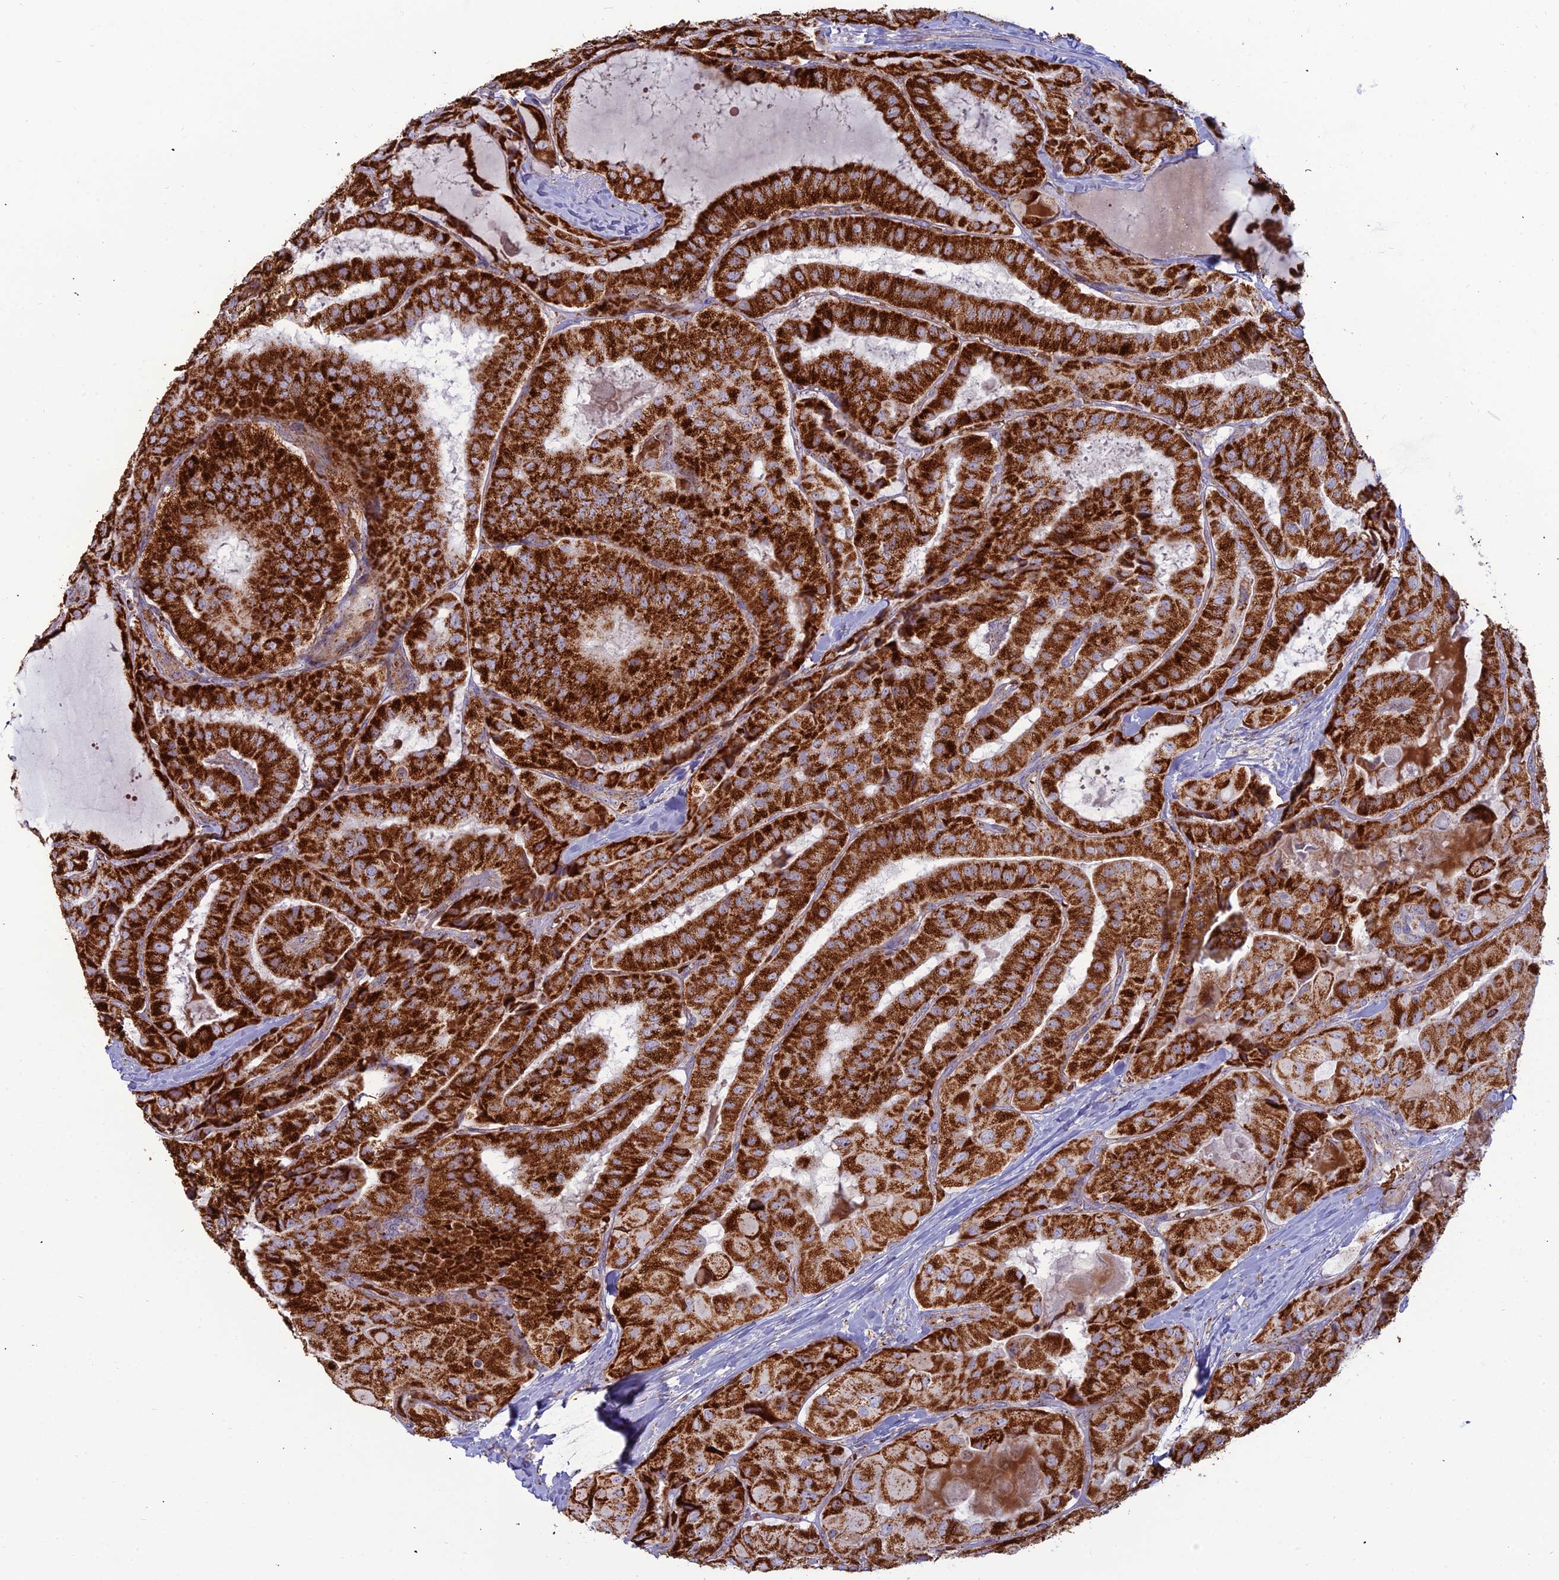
{"staining": {"intensity": "strong", "quantity": ">75%", "location": "cytoplasmic/membranous"}, "tissue": "thyroid cancer", "cell_type": "Tumor cells", "image_type": "cancer", "snomed": [{"axis": "morphology", "description": "Normal tissue, NOS"}, {"axis": "morphology", "description": "Papillary adenocarcinoma, NOS"}, {"axis": "topography", "description": "Thyroid gland"}], "caption": "Immunohistochemistry of human papillary adenocarcinoma (thyroid) demonstrates high levels of strong cytoplasmic/membranous staining in about >75% of tumor cells.", "gene": "SLC35F4", "patient": {"sex": "female", "age": 59}}